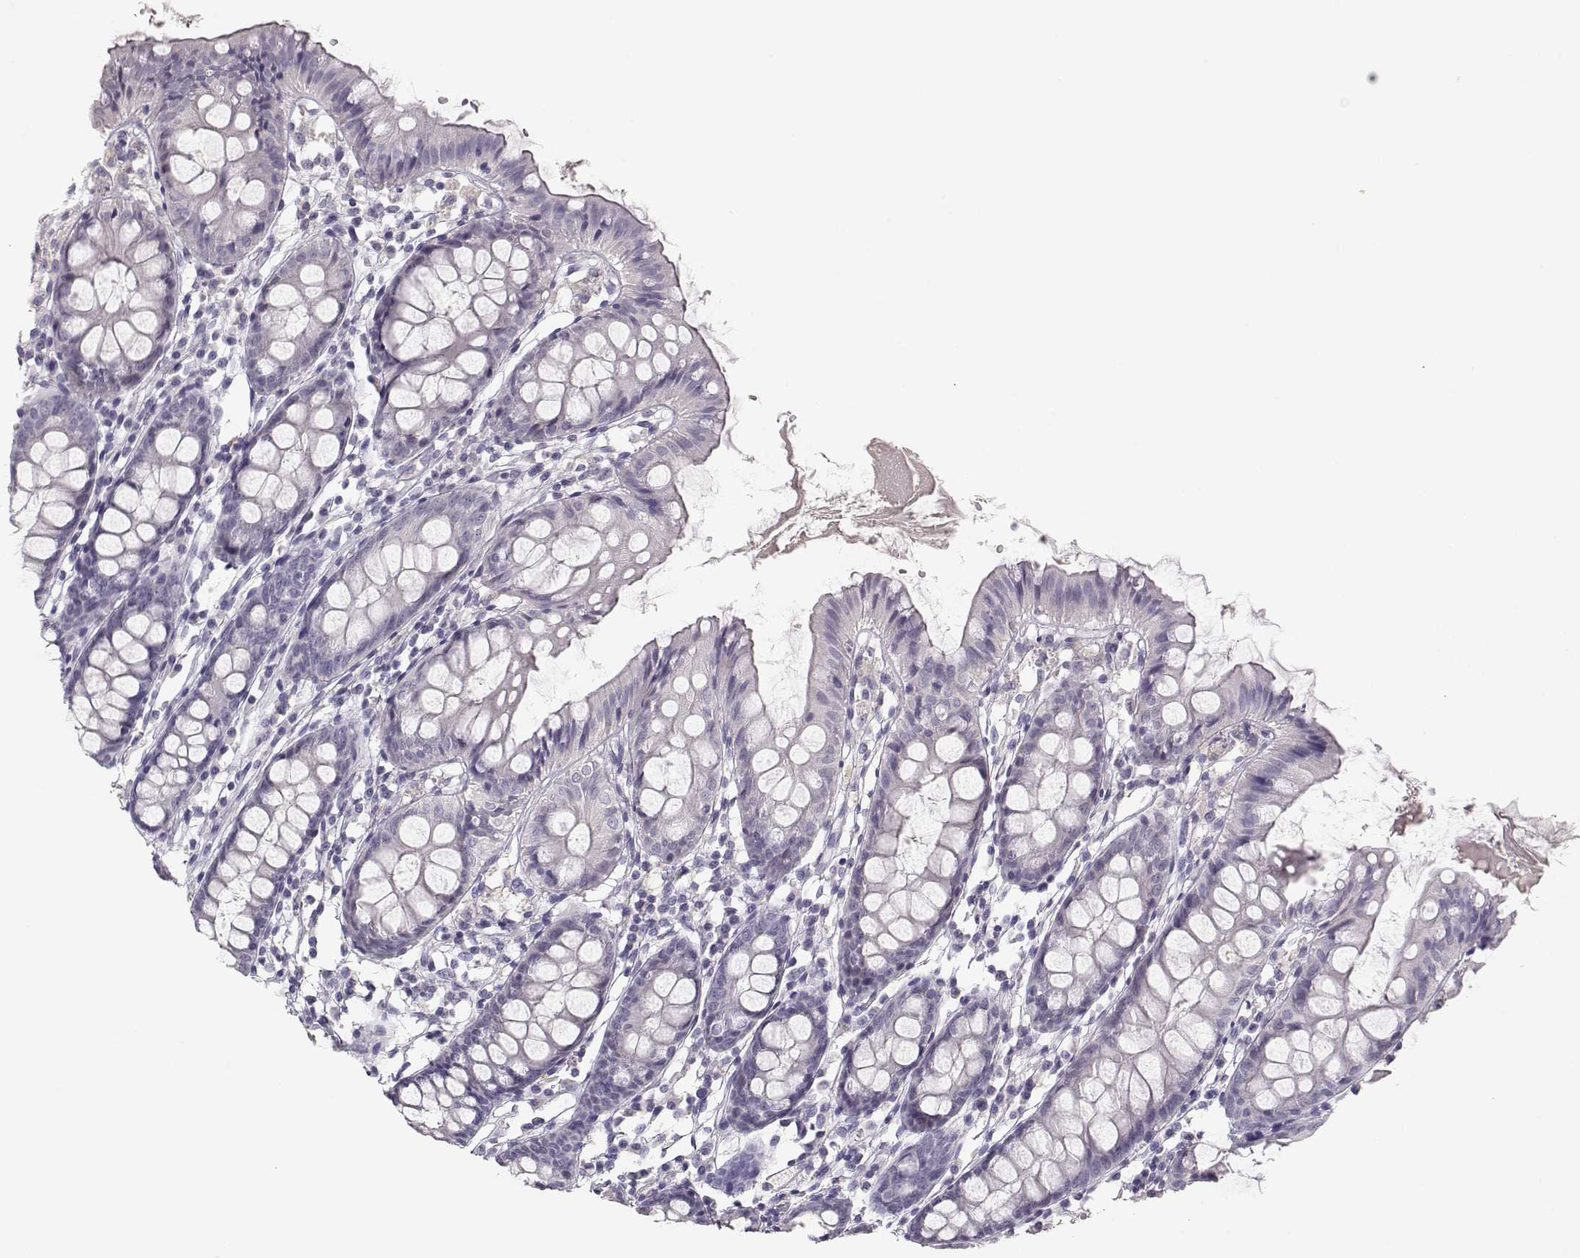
{"staining": {"intensity": "negative", "quantity": "none", "location": "none"}, "tissue": "colon", "cell_type": "Endothelial cells", "image_type": "normal", "snomed": [{"axis": "morphology", "description": "Normal tissue, NOS"}, {"axis": "topography", "description": "Colon"}], "caption": "The immunohistochemistry (IHC) photomicrograph has no significant expression in endothelial cells of colon.", "gene": "TKTL1", "patient": {"sex": "female", "age": 84}}